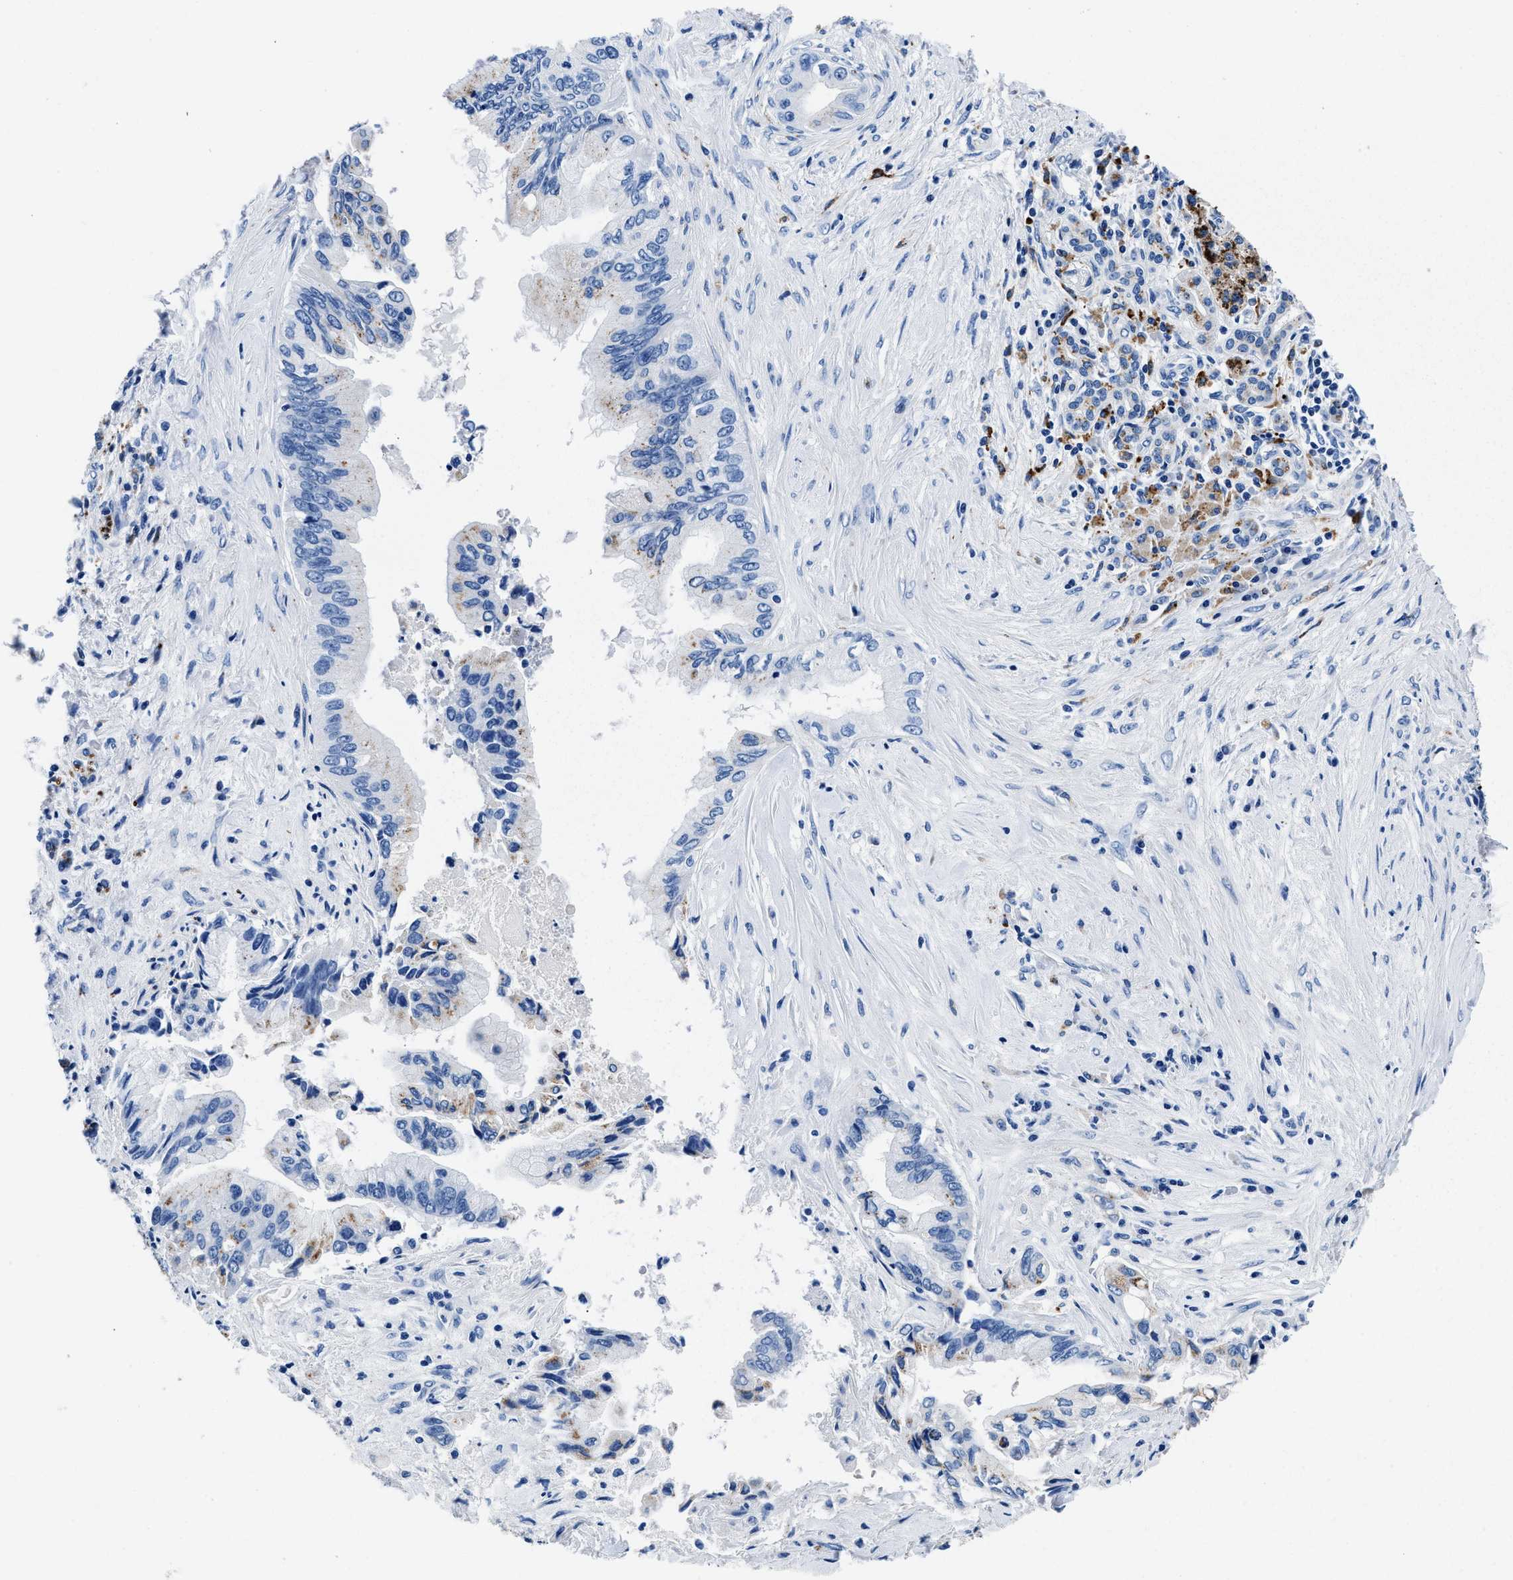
{"staining": {"intensity": "weak", "quantity": "<25%", "location": "cytoplasmic/membranous"}, "tissue": "pancreatic cancer", "cell_type": "Tumor cells", "image_type": "cancer", "snomed": [{"axis": "morphology", "description": "Adenocarcinoma, NOS"}, {"axis": "topography", "description": "Pancreas"}], "caption": "IHC of adenocarcinoma (pancreatic) displays no expression in tumor cells.", "gene": "OR14K1", "patient": {"sex": "female", "age": 73}}